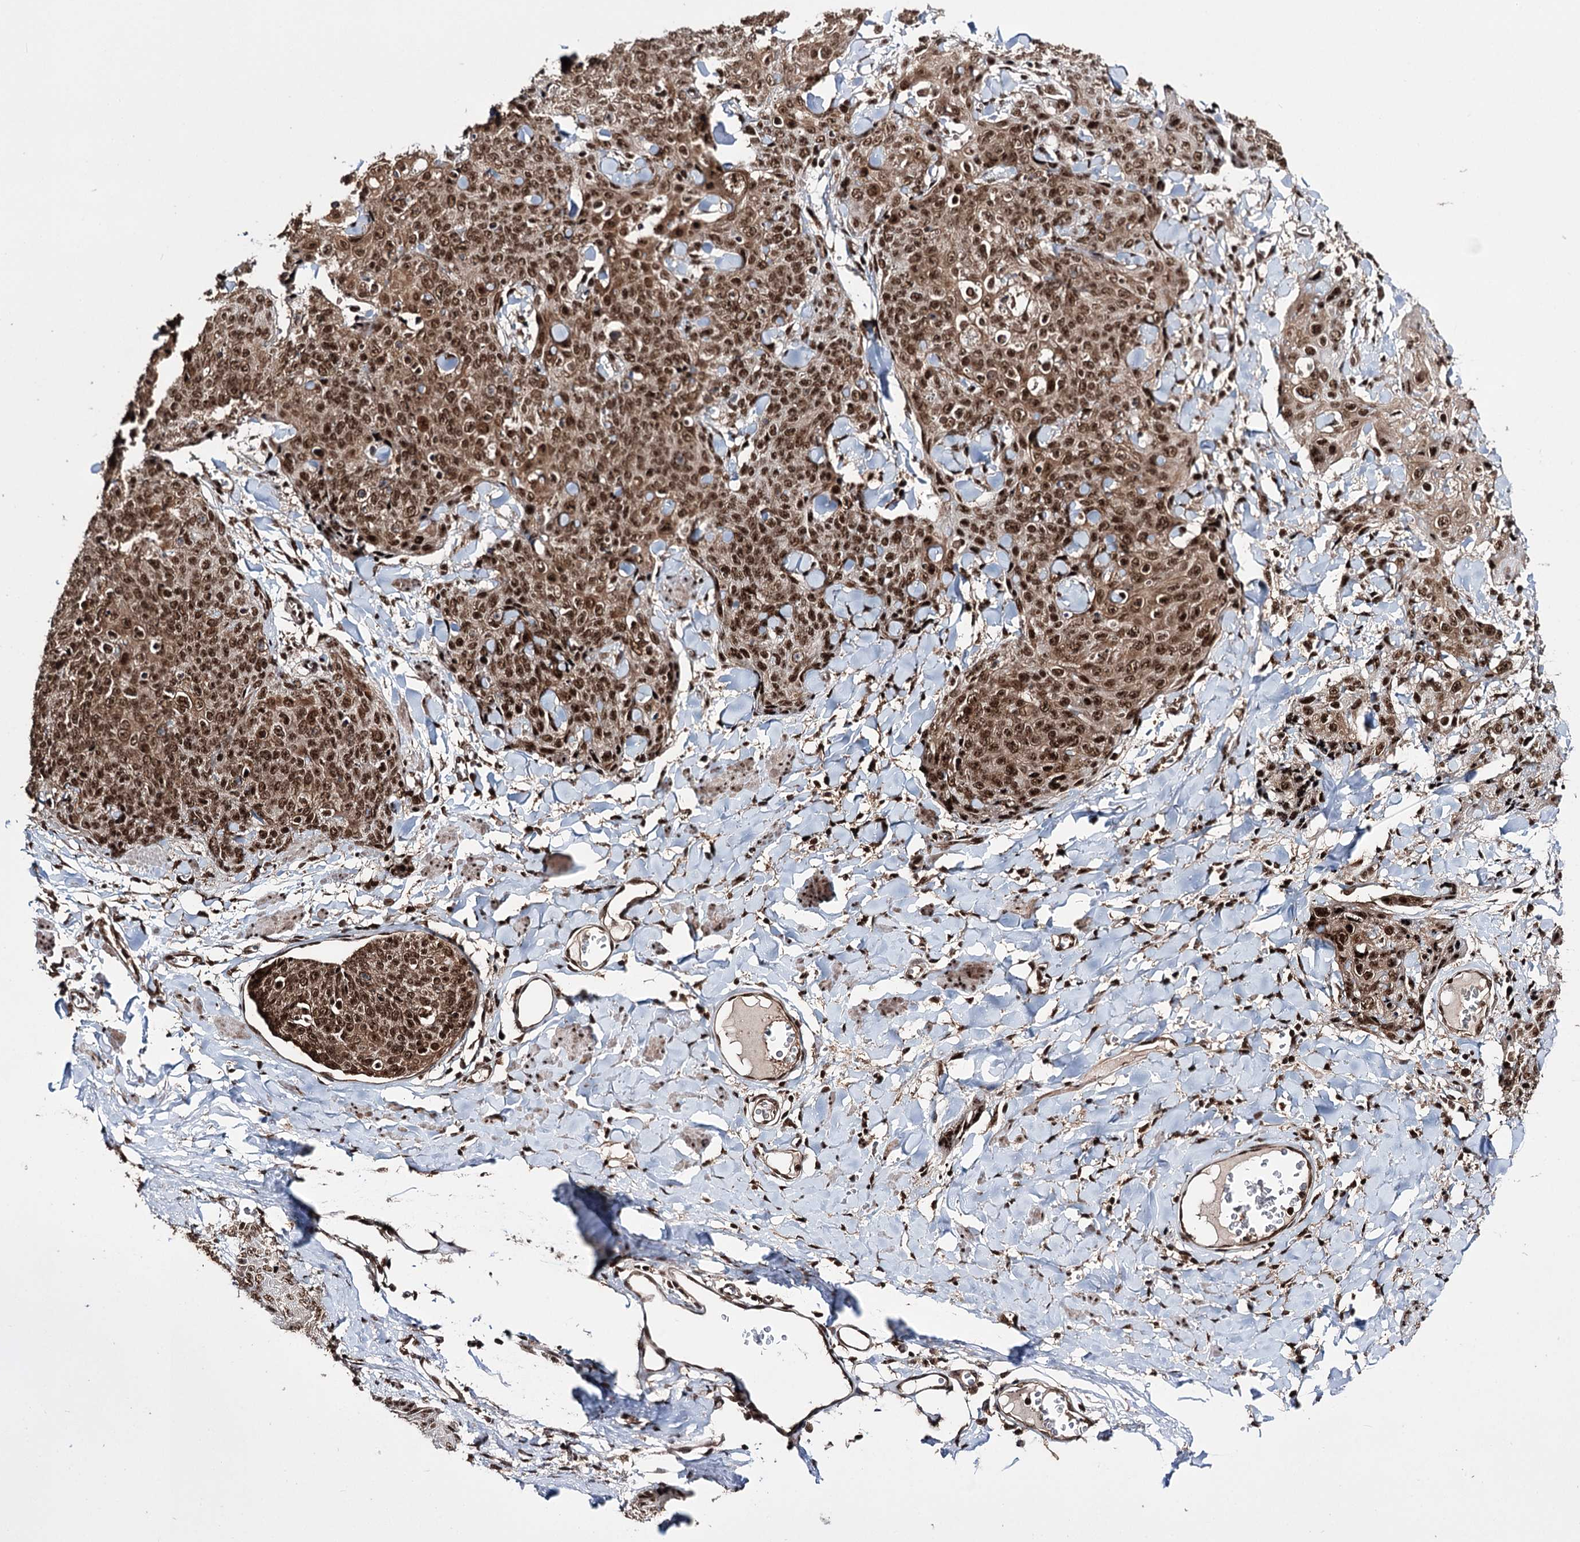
{"staining": {"intensity": "strong", "quantity": ">75%", "location": "cytoplasmic/membranous,nuclear"}, "tissue": "skin cancer", "cell_type": "Tumor cells", "image_type": "cancer", "snomed": [{"axis": "morphology", "description": "Squamous cell carcinoma, NOS"}, {"axis": "topography", "description": "Skin"}, {"axis": "topography", "description": "Vulva"}], "caption": "Strong cytoplasmic/membranous and nuclear expression for a protein is appreciated in about >75% of tumor cells of skin cancer (squamous cell carcinoma) using immunohistochemistry.", "gene": "PRPF40A", "patient": {"sex": "female", "age": 85}}